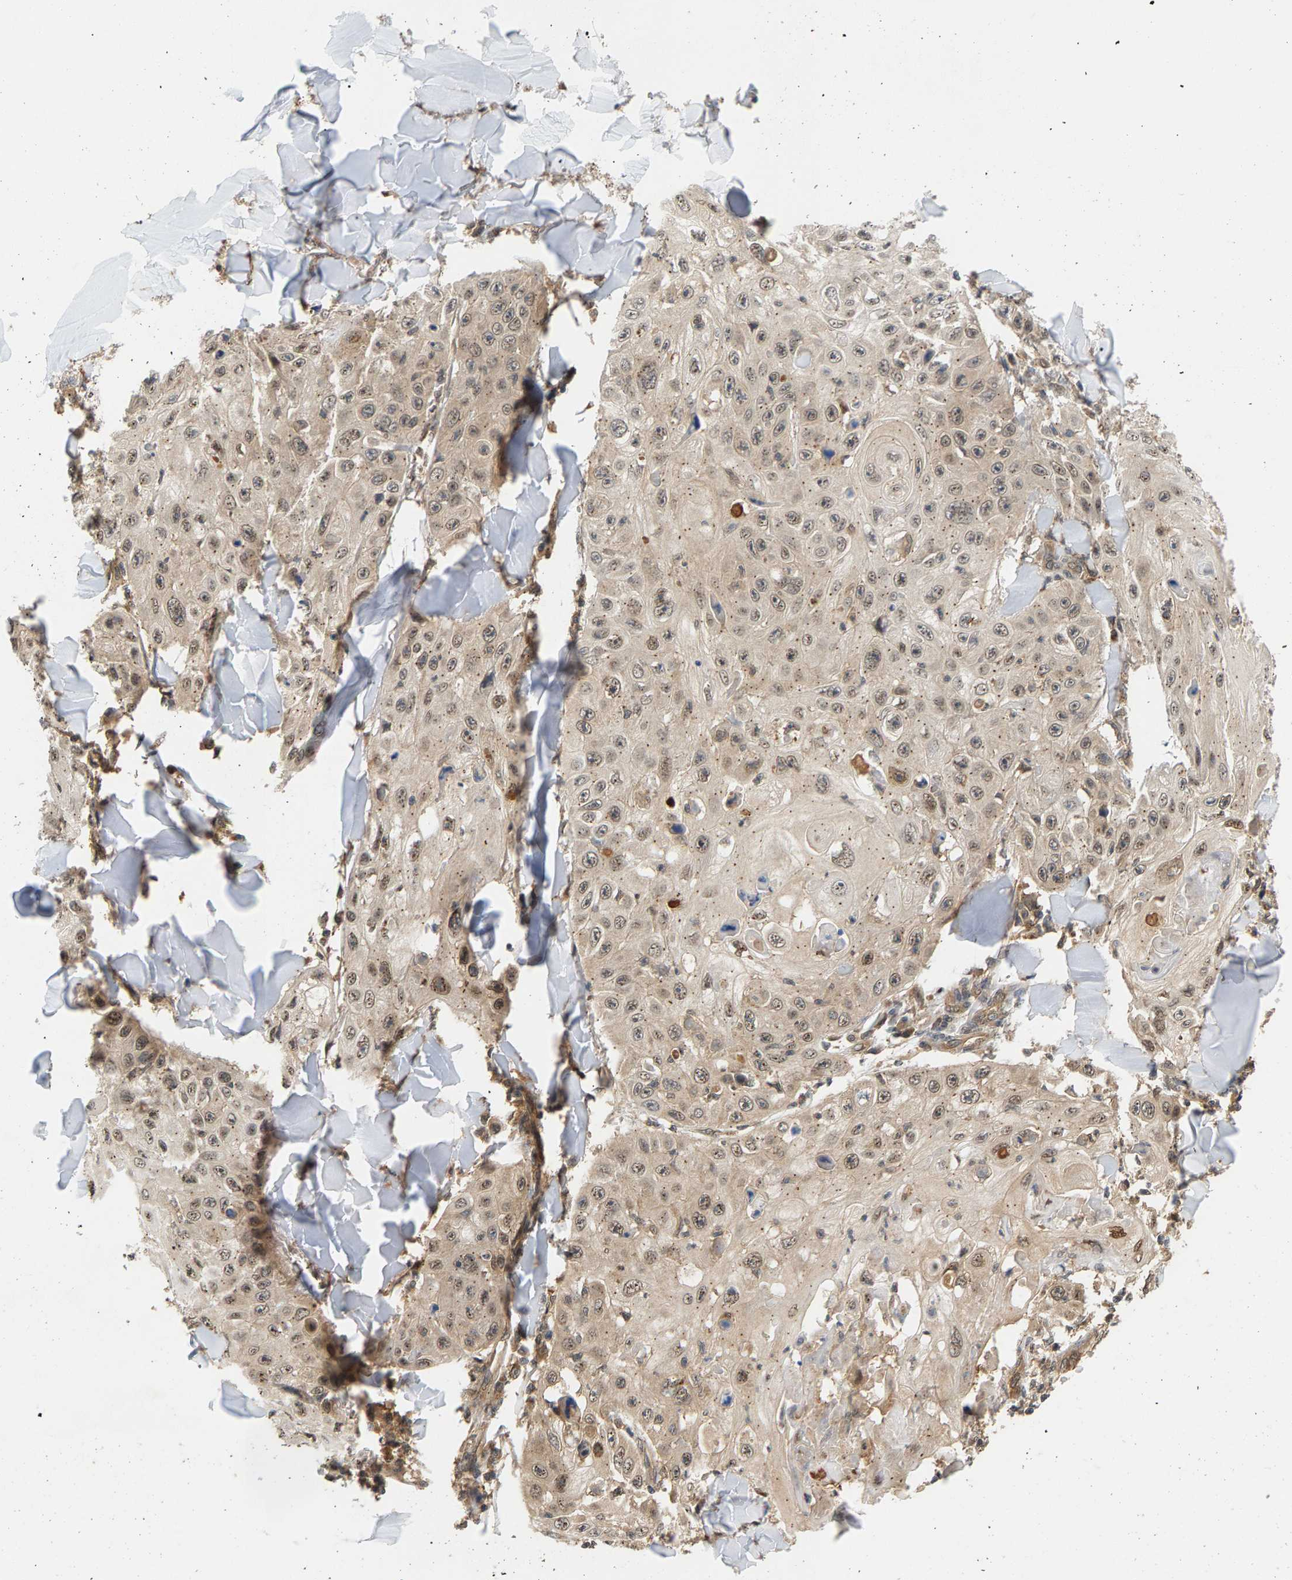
{"staining": {"intensity": "weak", "quantity": ">75%", "location": "cytoplasmic/membranous"}, "tissue": "skin cancer", "cell_type": "Tumor cells", "image_type": "cancer", "snomed": [{"axis": "morphology", "description": "Squamous cell carcinoma, NOS"}, {"axis": "topography", "description": "Skin"}], "caption": "DAB (3,3'-diaminobenzidine) immunohistochemical staining of skin cancer (squamous cell carcinoma) exhibits weak cytoplasmic/membranous protein expression in about >75% of tumor cells.", "gene": "MAP2K5", "patient": {"sex": "male", "age": 86}}